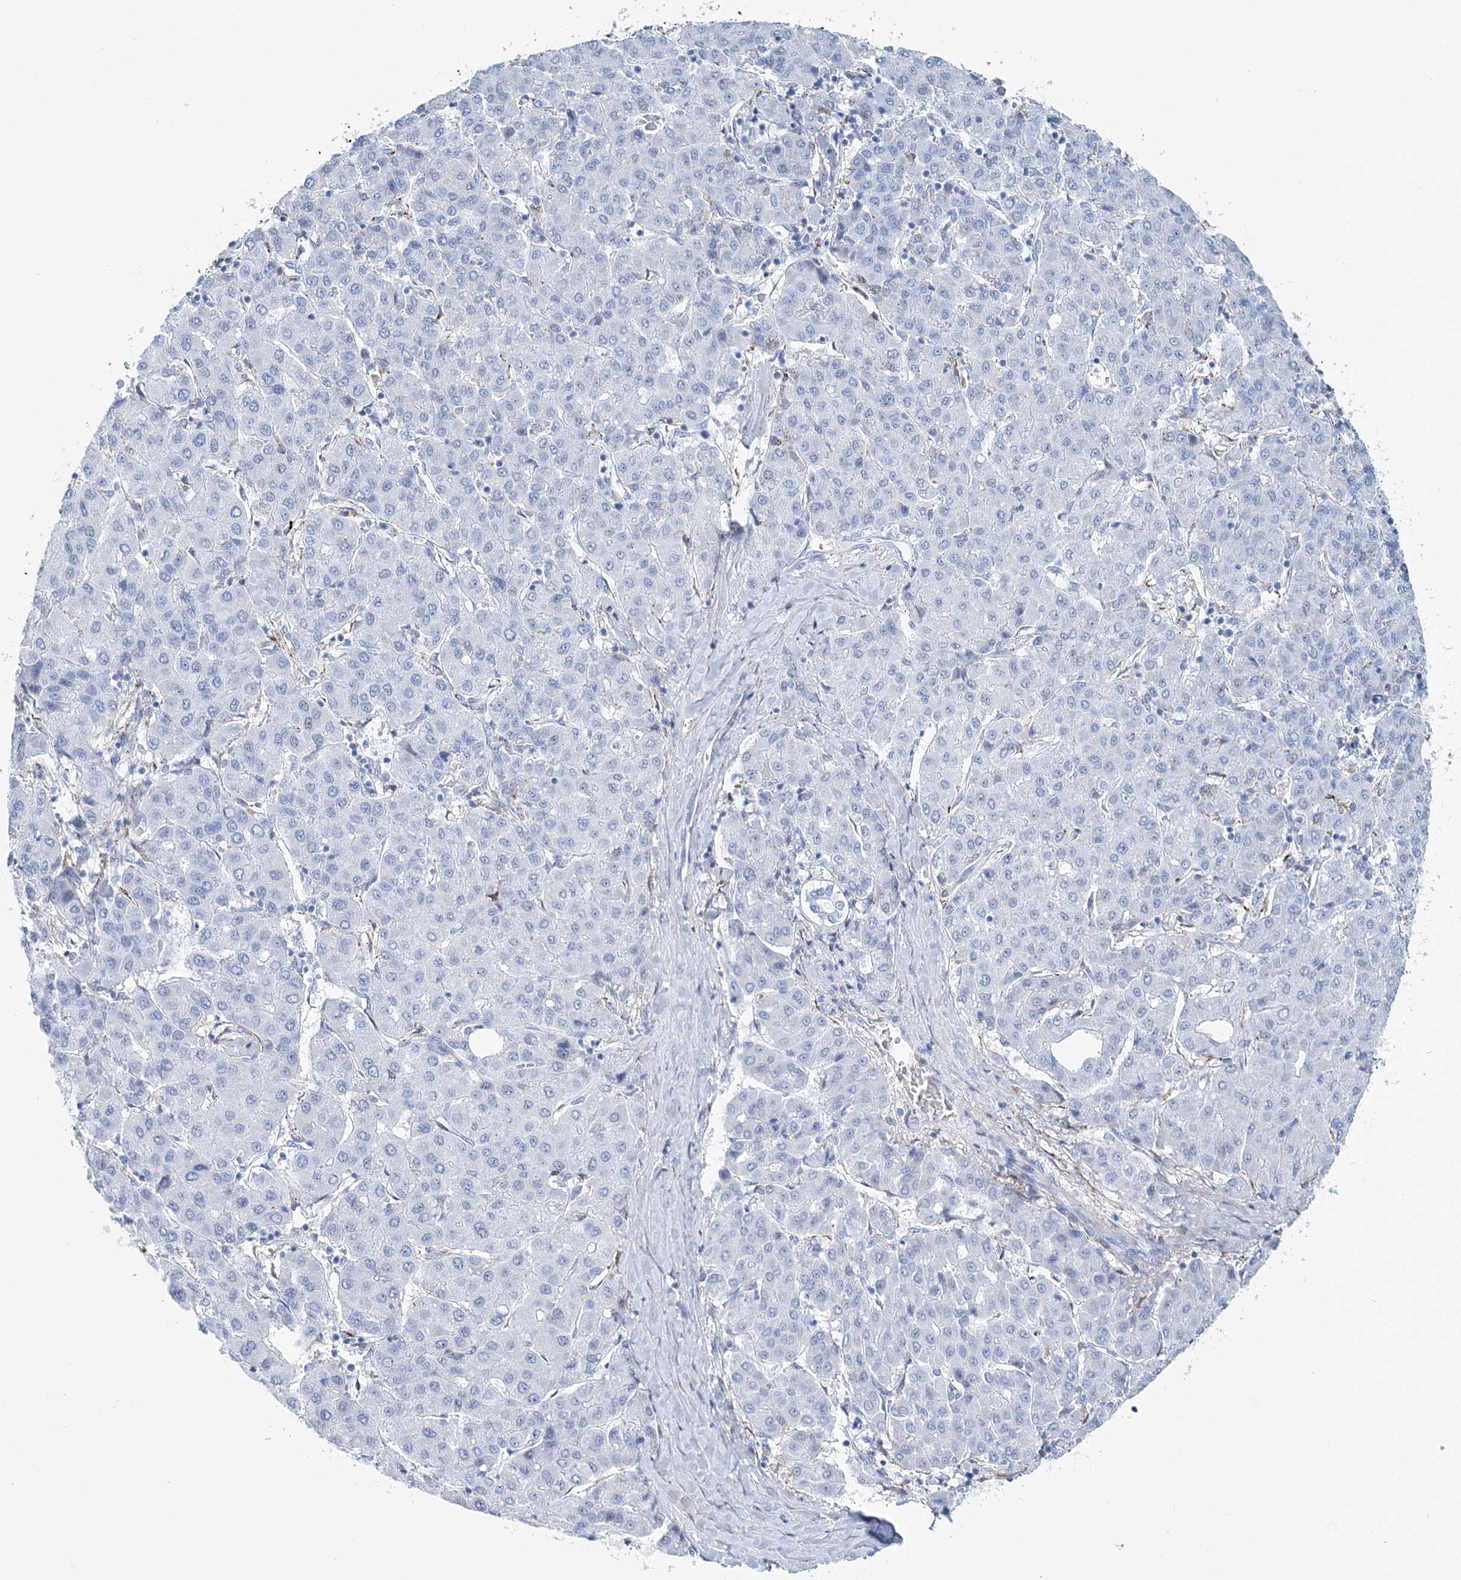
{"staining": {"intensity": "negative", "quantity": "none", "location": "none"}, "tissue": "liver cancer", "cell_type": "Tumor cells", "image_type": "cancer", "snomed": [{"axis": "morphology", "description": "Carcinoma, Hepatocellular, NOS"}, {"axis": "topography", "description": "Liver"}], "caption": "Tumor cells show no significant protein staining in liver cancer. Nuclei are stained in blue.", "gene": "NKX6-1", "patient": {"sex": "male", "age": 65}}